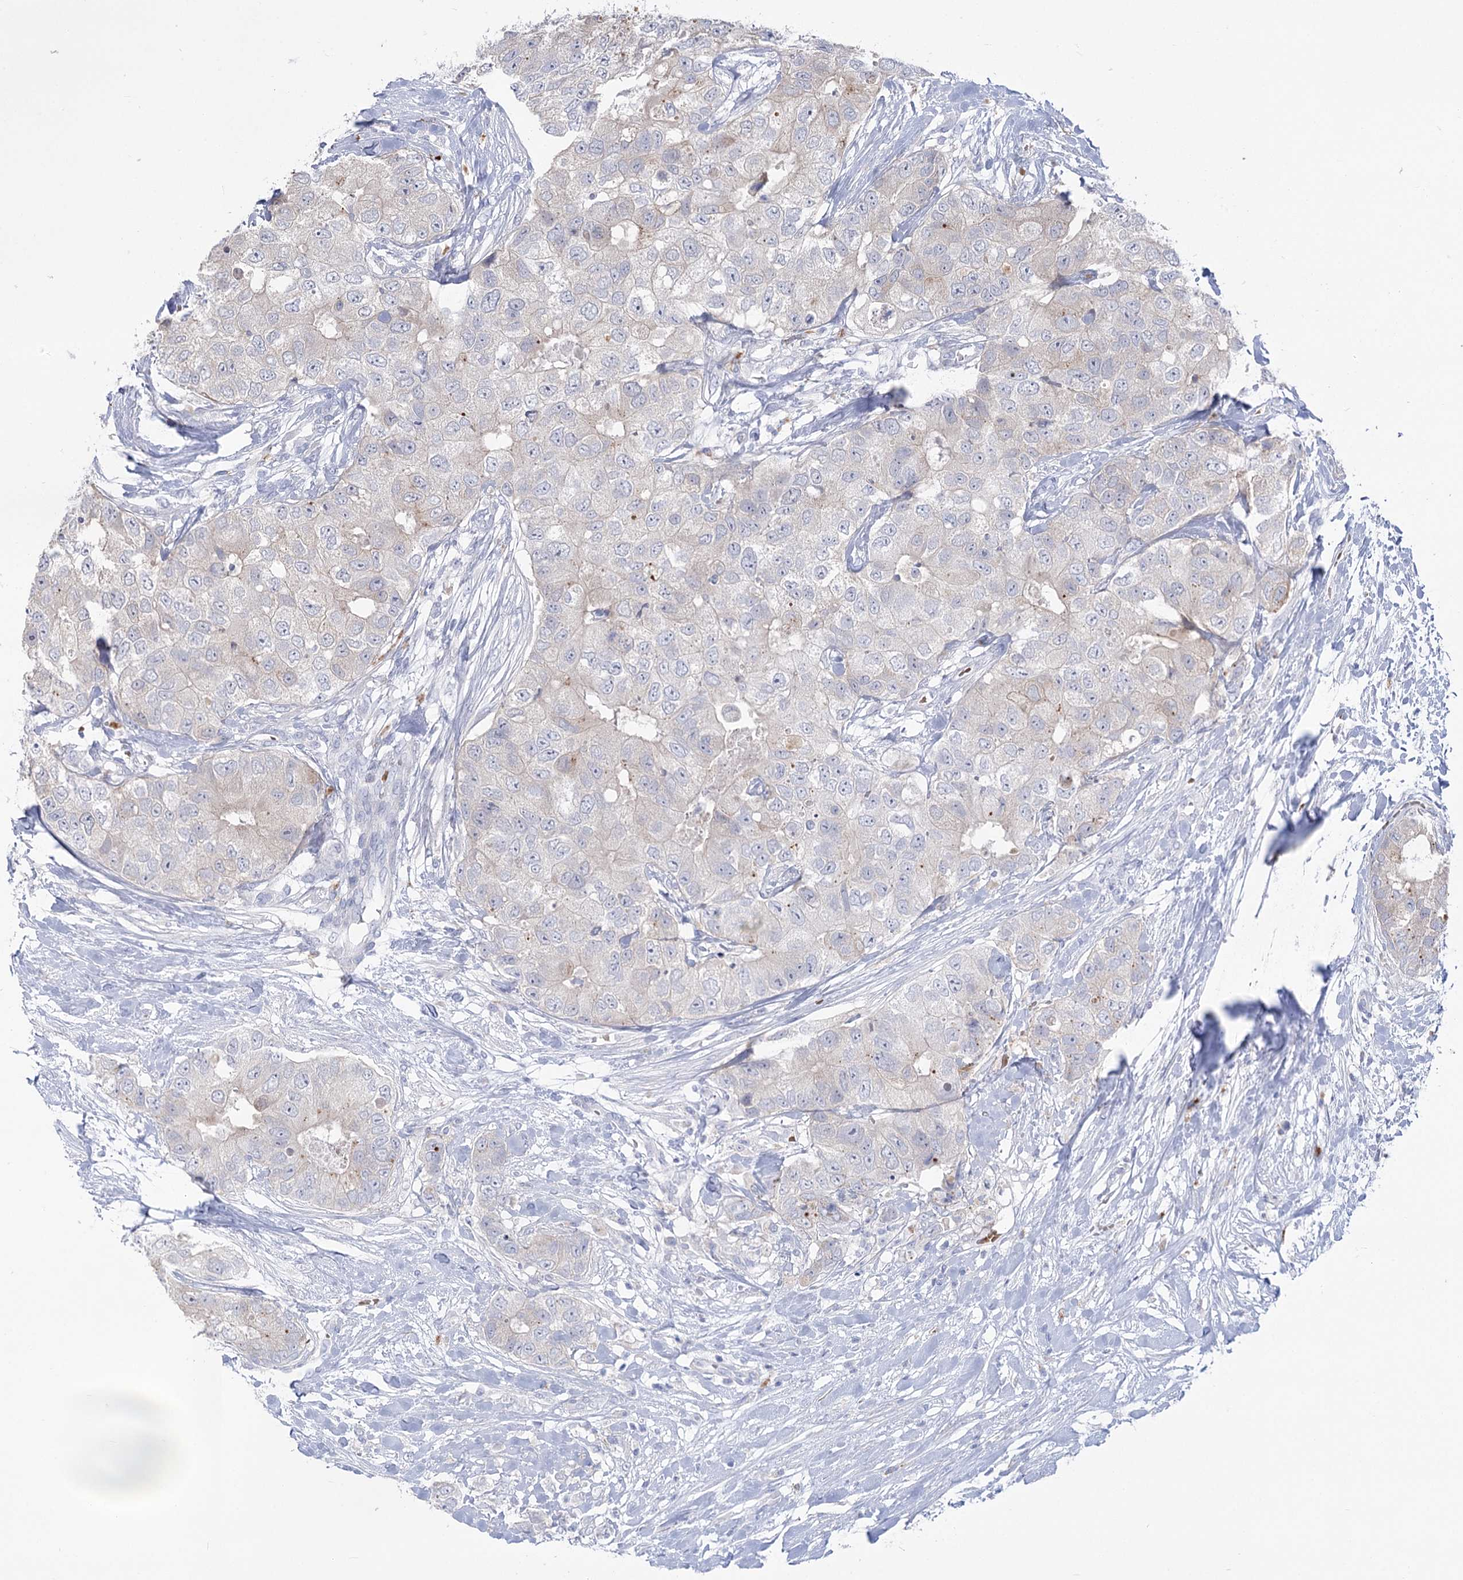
{"staining": {"intensity": "weak", "quantity": "<25%", "location": "cytoplasmic/membranous"}, "tissue": "breast cancer", "cell_type": "Tumor cells", "image_type": "cancer", "snomed": [{"axis": "morphology", "description": "Duct carcinoma"}, {"axis": "topography", "description": "Breast"}], "caption": "There is no significant staining in tumor cells of breast cancer.", "gene": "SIAE", "patient": {"sex": "female", "age": 62}}